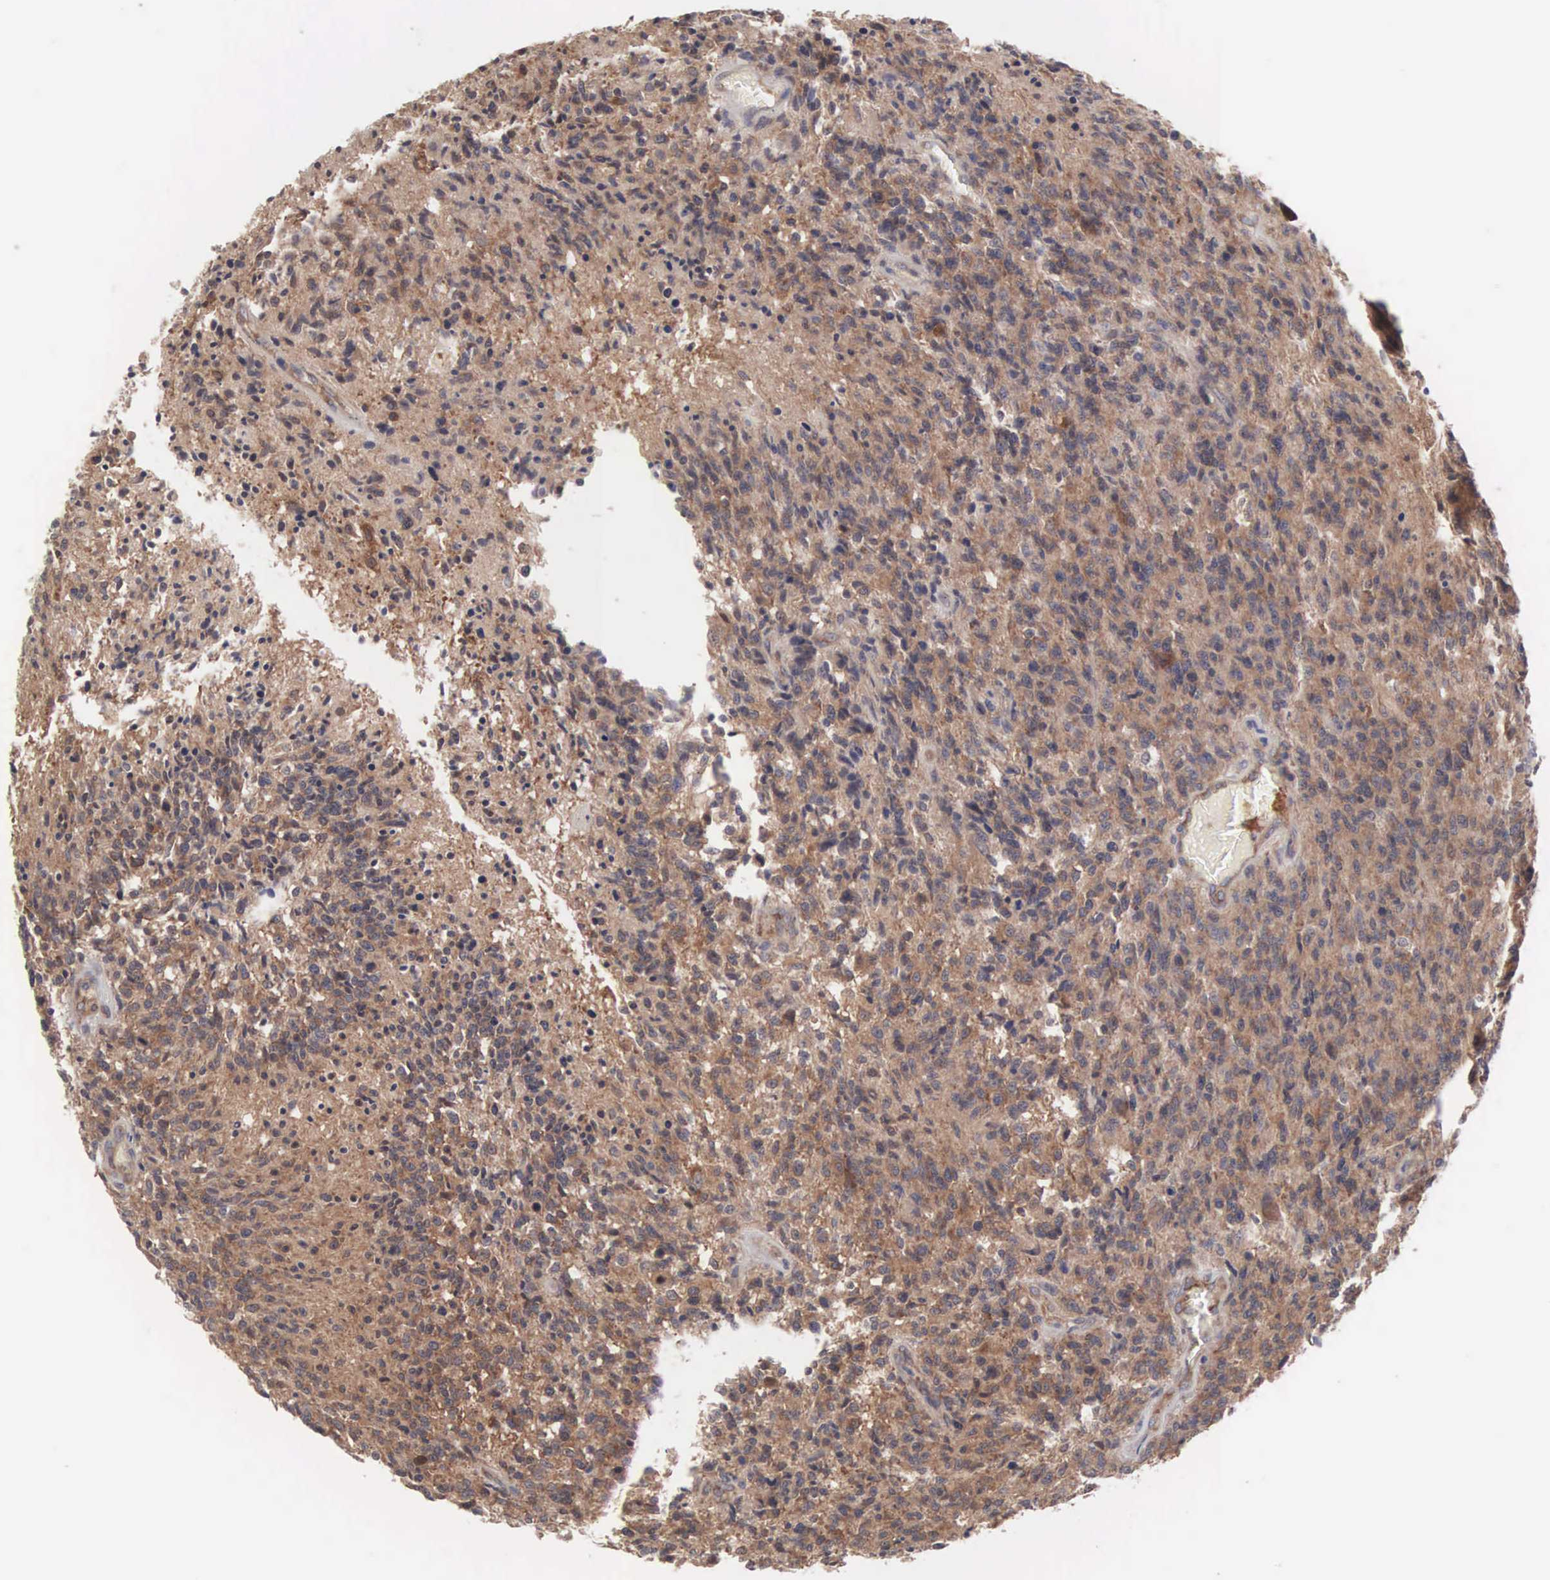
{"staining": {"intensity": "moderate", "quantity": ">75%", "location": "cytoplasmic/membranous"}, "tissue": "glioma", "cell_type": "Tumor cells", "image_type": "cancer", "snomed": [{"axis": "morphology", "description": "Glioma, malignant, High grade"}, {"axis": "topography", "description": "Brain"}], "caption": "Immunohistochemical staining of human malignant glioma (high-grade) exhibits moderate cytoplasmic/membranous protein staining in about >75% of tumor cells.", "gene": "INF2", "patient": {"sex": "male", "age": 36}}